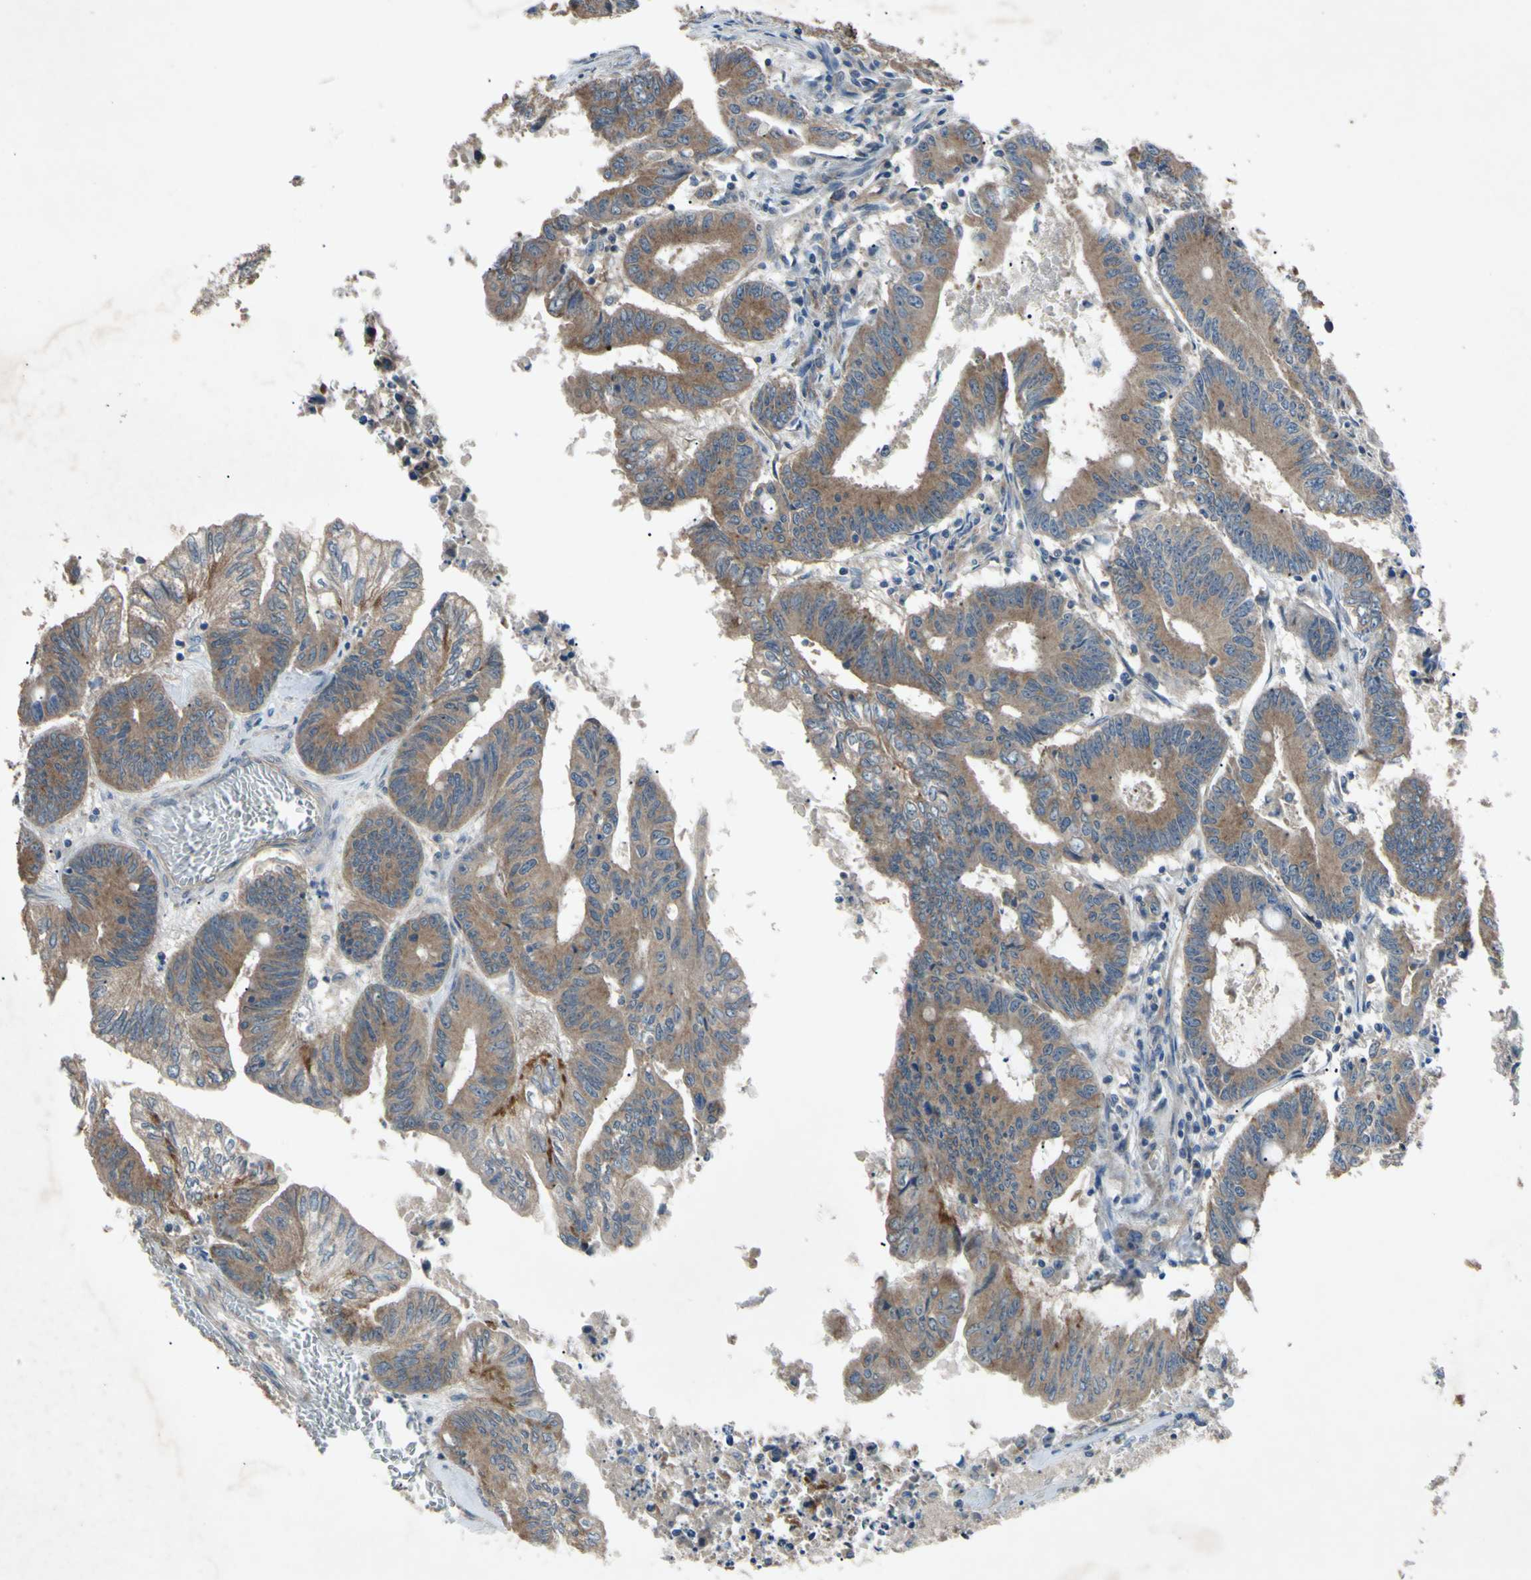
{"staining": {"intensity": "moderate", "quantity": ">75%", "location": "cytoplasmic/membranous"}, "tissue": "colorectal cancer", "cell_type": "Tumor cells", "image_type": "cancer", "snomed": [{"axis": "morphology", "description": "Adenocarcinoma, NOS"}, {"axis": "topography", "description": "Colon"}], "caption": "Protein analysis of adenocarcinoma (colorectal) tissue exhibits moderate cytoplasmic/membranous staining in about >75% of tumor cells.", "gene": "HILPDA", "patient": {"sex": "male", "age": 45}}